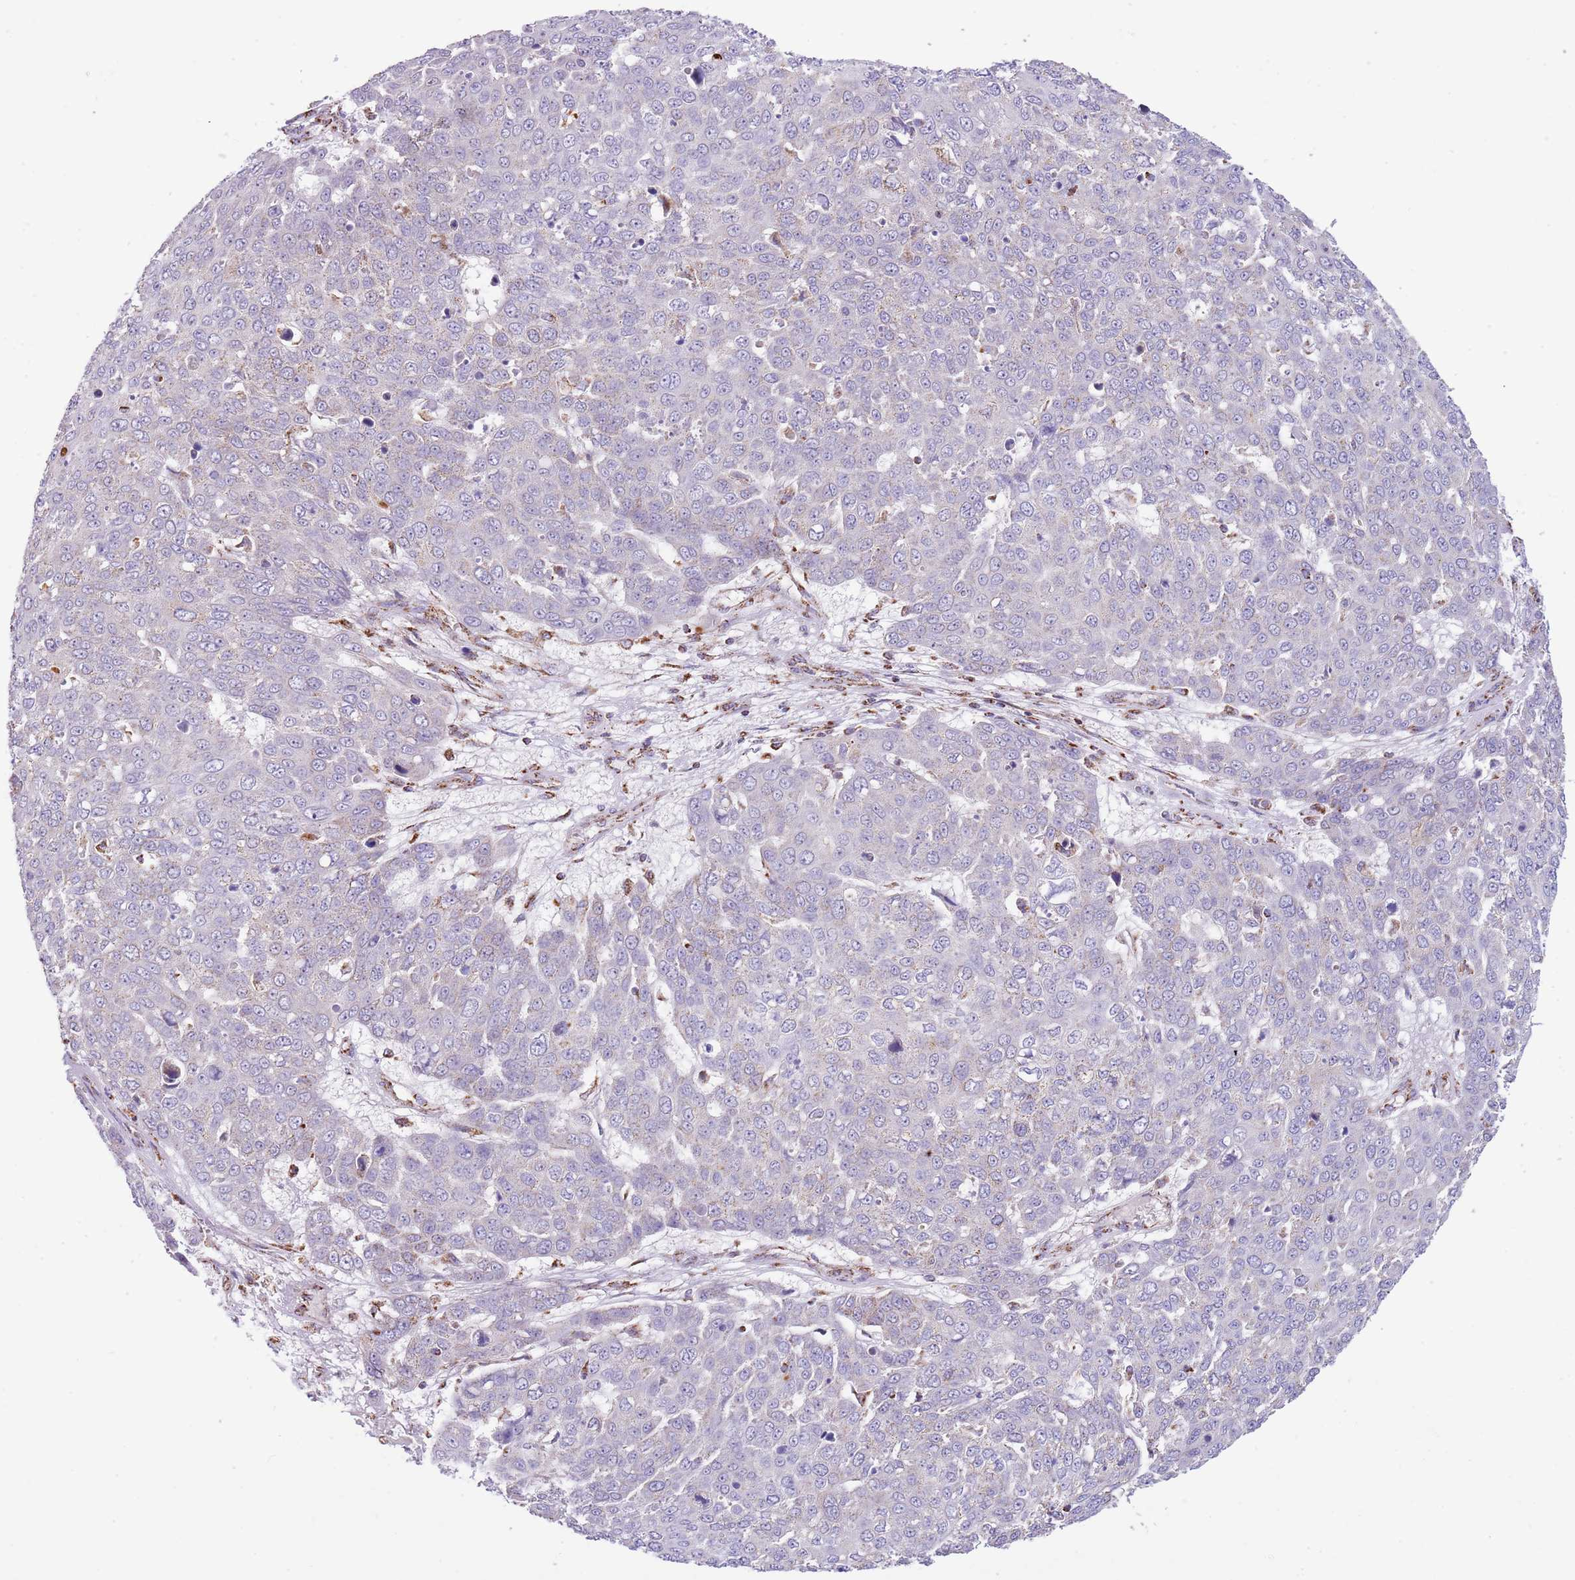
{"staining": {"intensity": "negative", "quantity": "none", "location": "none"}, "tissue": "skin cancer", "cell_type": "Tumor cells", "image_type": "cancer", "snomed": [{"axis": "morphology", "description": "Squamous cell carcinoma, NOS"}, {"axis": "topography", "description": "Skin"}], "caption": "This is an immunohistochemistry histopathology image of human skin cancer. There is no expression in tumor cells.", "gene": "LHX6", "patient": {"sex": "male", "age": 71}}